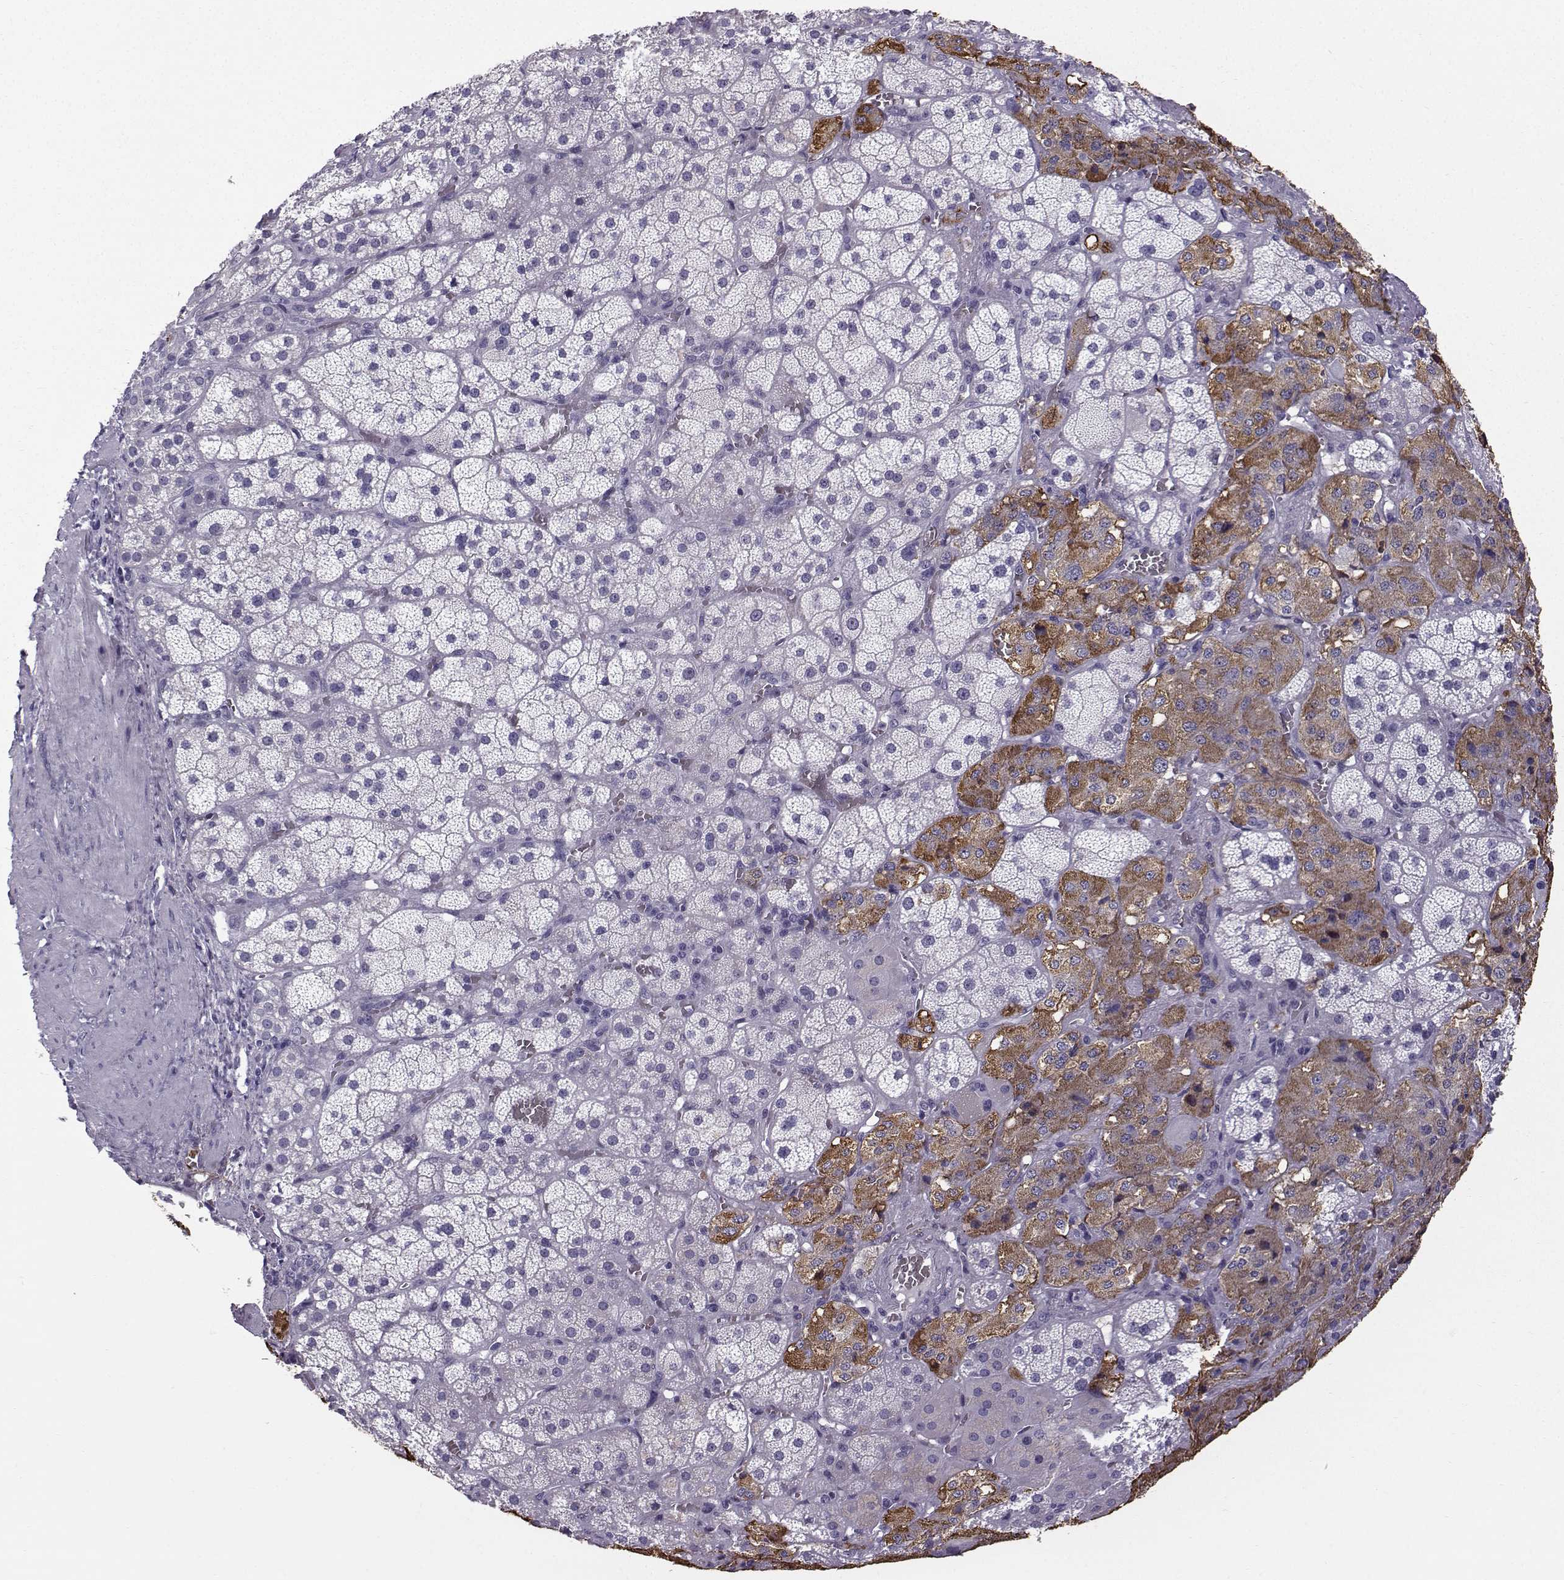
{"staining": {"intensity": "strong", "quantity": "<25%", "location": "cytoplasmic/membranous"}, "tissue": "adrenal gland", "cell_type": "Glandular cells", "image_type": "normal", "snomed": [{"axis": "morphology", "description": "Normal tissue, NOS"}, {"axis": "topography", "description": "Adrenal gland"}], "caption": "This image shows immunohistochemistry staining of unremarkable adrenal gland, with medium strong cytoplasmic/membranous positivity in about <25% of glandular cells.", "gene": "ZBTB8B", "patient": {"sex": "male", "age": 57}}